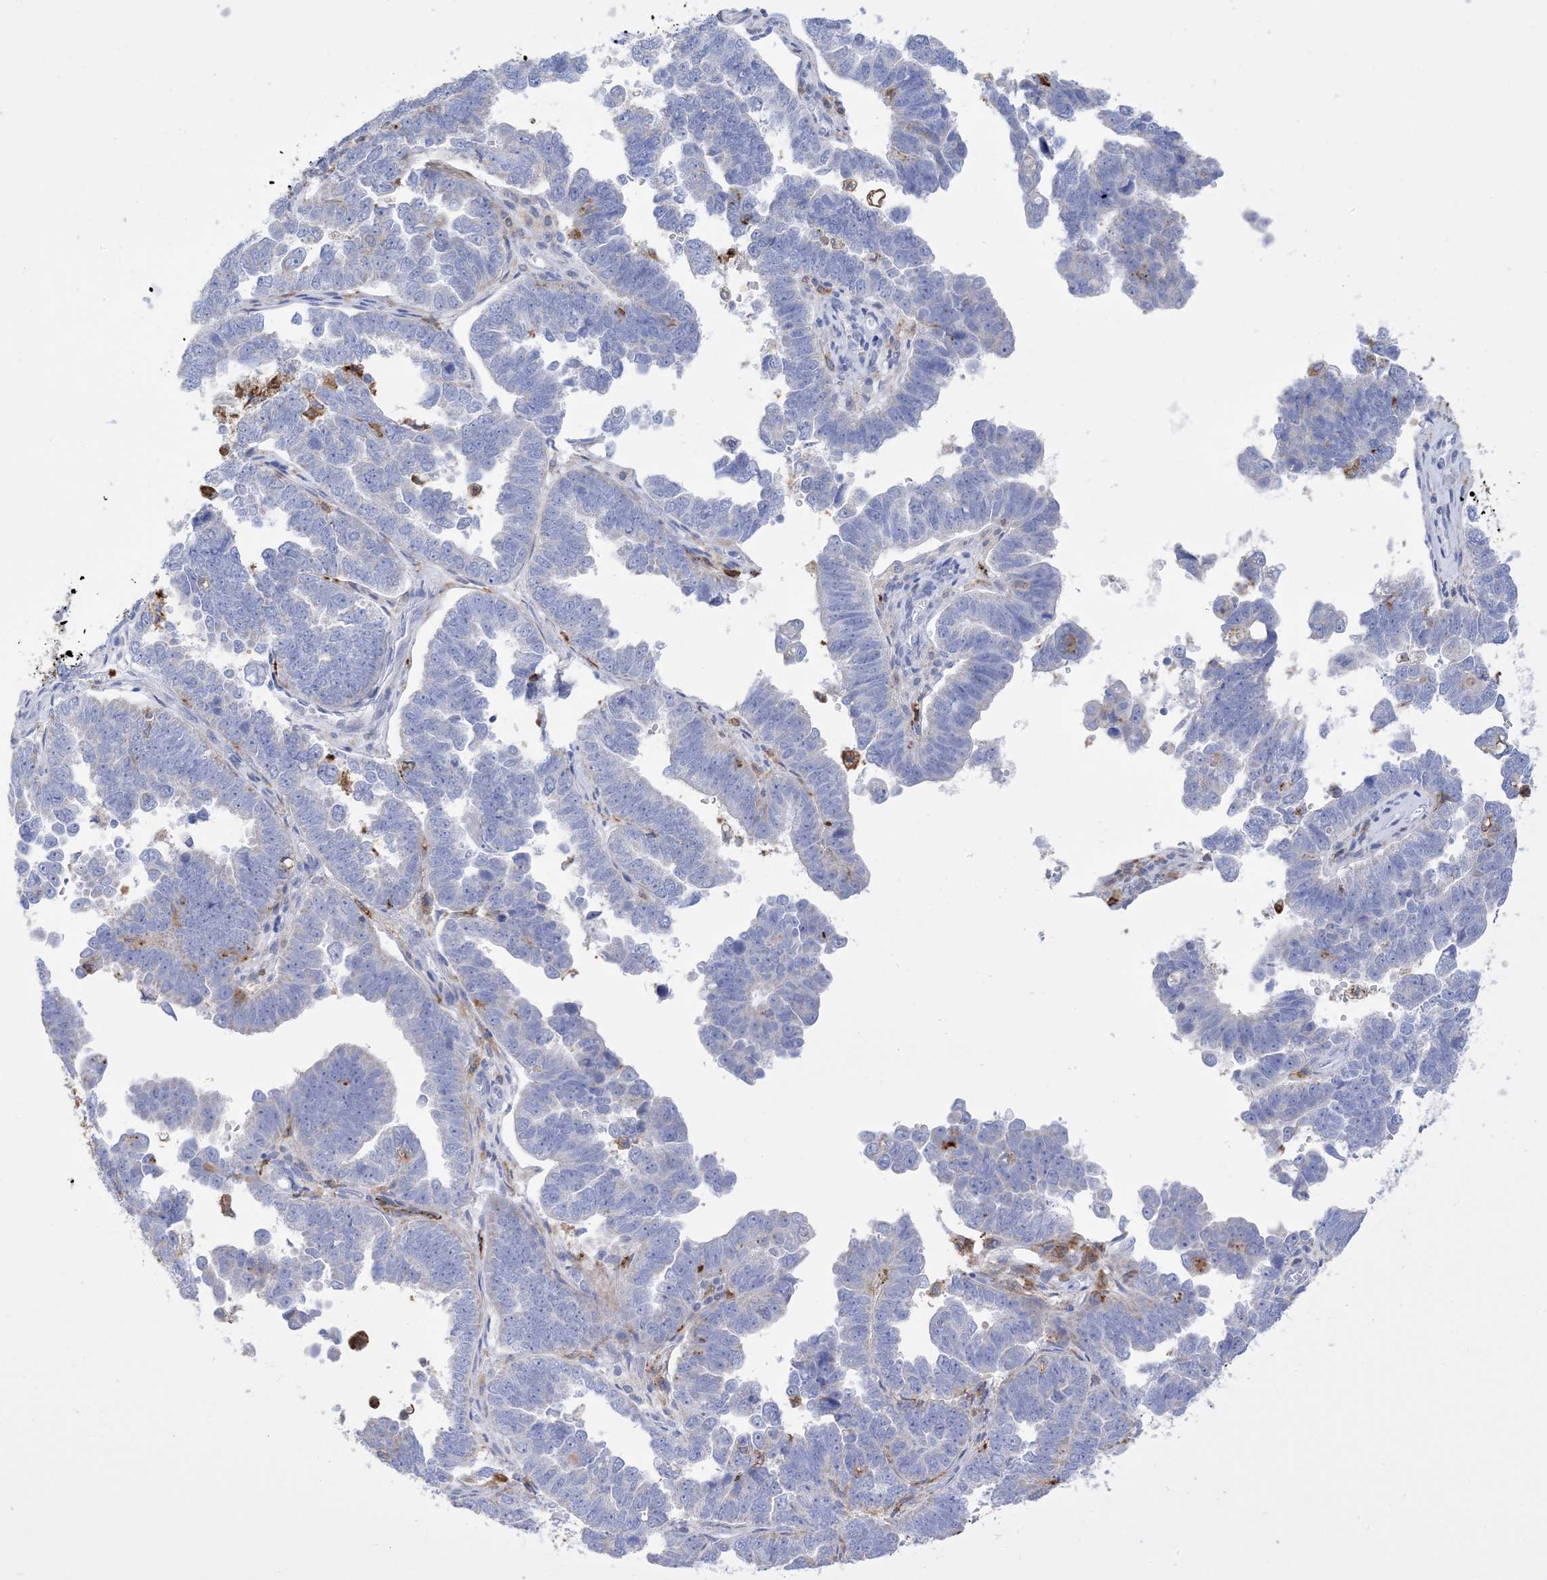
{"staining": {"intensity": "negative", "quantity": "none", "location": "none"}, "tissue": "endometrial cancer", "cell_type": "Tumor cells", "image_type": "cancer", "snomed": [{"axis": "morphology", "description": "Adenocarcinoma, NOS"}, {"axis": "topography", "description": "Endometrium"}], "caption": "Histopathology image shows no protein expression in tumor cells of endometrial cancer (adenocarcinoma) tissue.", "gene": "DPH3", "patient": {"sex": "female", "age": 75}}